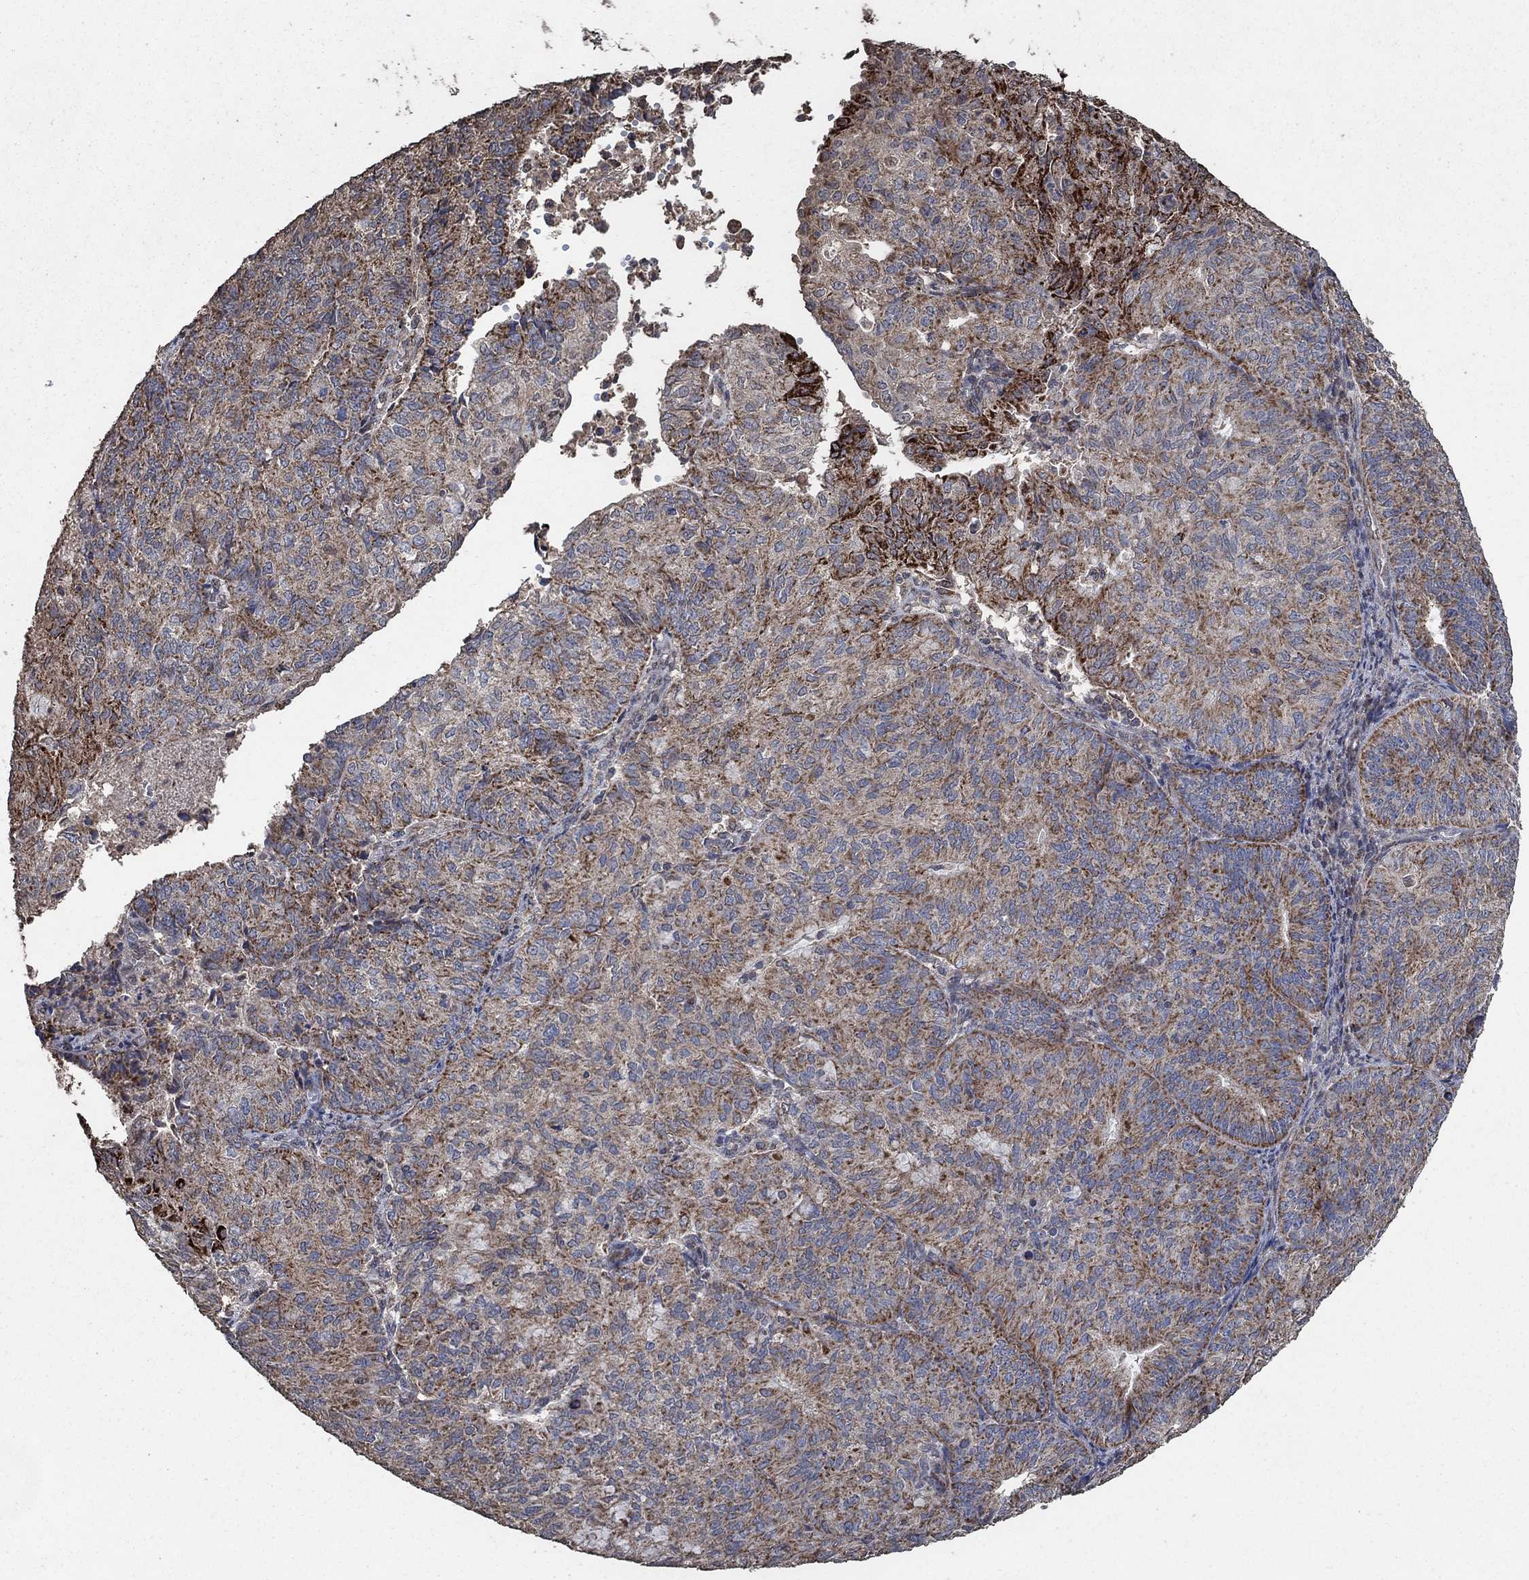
{"staining": {"intensity": "strong", "quantity": "<25%", "location": "cytoplasmic/membranous"}, "tissue": "endometrial cancer", "cell_type": "Tumor cells", "image_type": "cancer", "snomed": [{"axis": "morphology", "description": "Adenocarcinoma, NOS"}, {"axis": "topography", "description": "Endometrium"}], "caption": "IHC of human endometrial adenocarcinoma displays medium levels of strong cytoplasmic/membranous positivity in about <25% of tumor cells.", "gene": "MRPS24", "patient": {"sex": "female", "age": 82}}